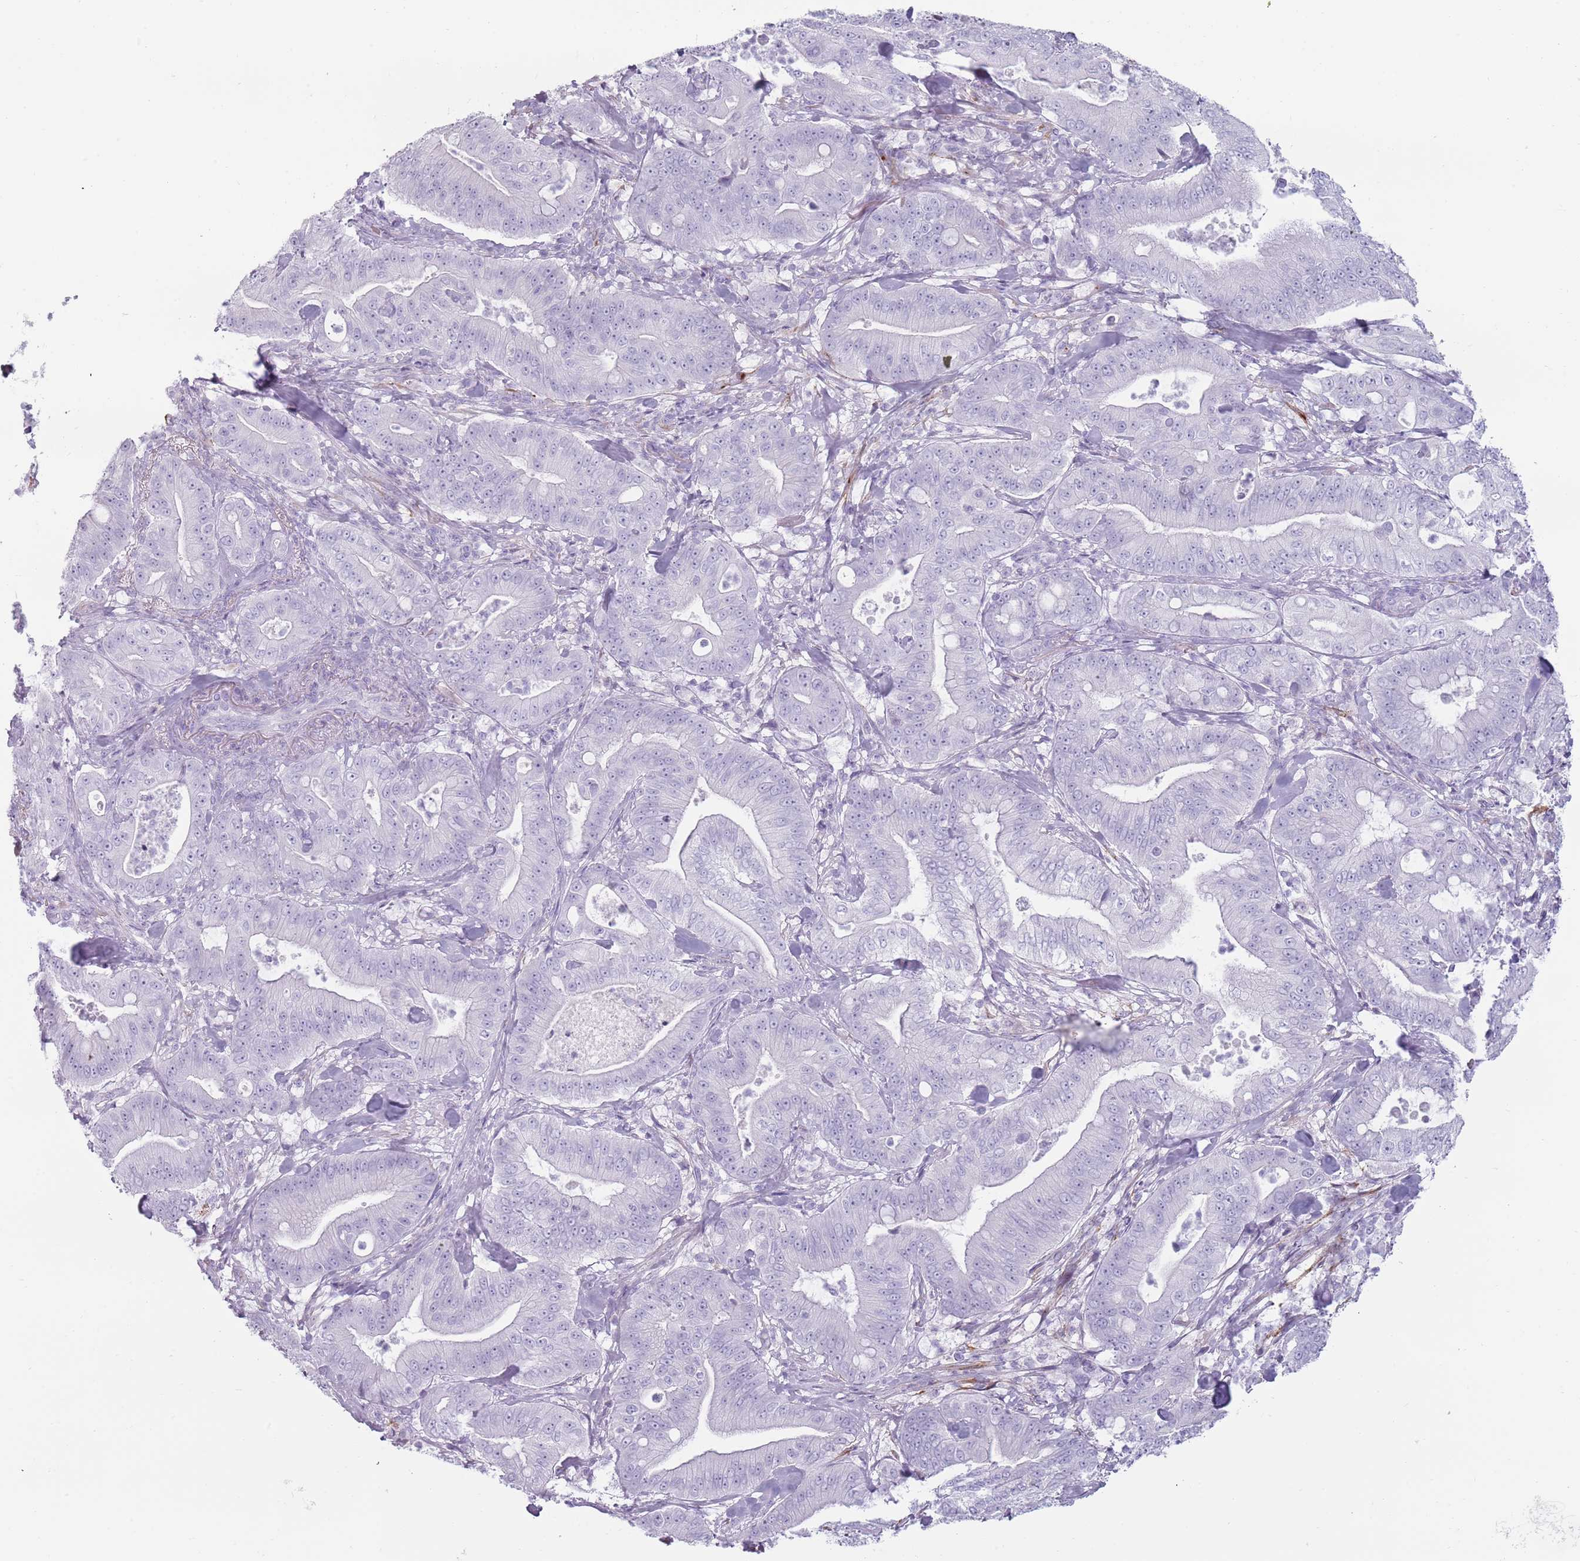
{"staining": {"intensity": "negative", "quantity": "none", "location": "none"}, "tissue": "pancreatic cancer", "cell_type": "Tumor cells", "image_type": "cancer", "snomed": [{"axis": "morphology", "description": "Adenocarcinoma, NOS"}, {"axis": "topography", "description": "Pancreas"}], "caption": "Pancreatic adenocarcinoma stained for a protein using IHC exhibits no staining tumor cells.", "gene": "COLEC12", "patient": {"sex": "male", "age": 71}}